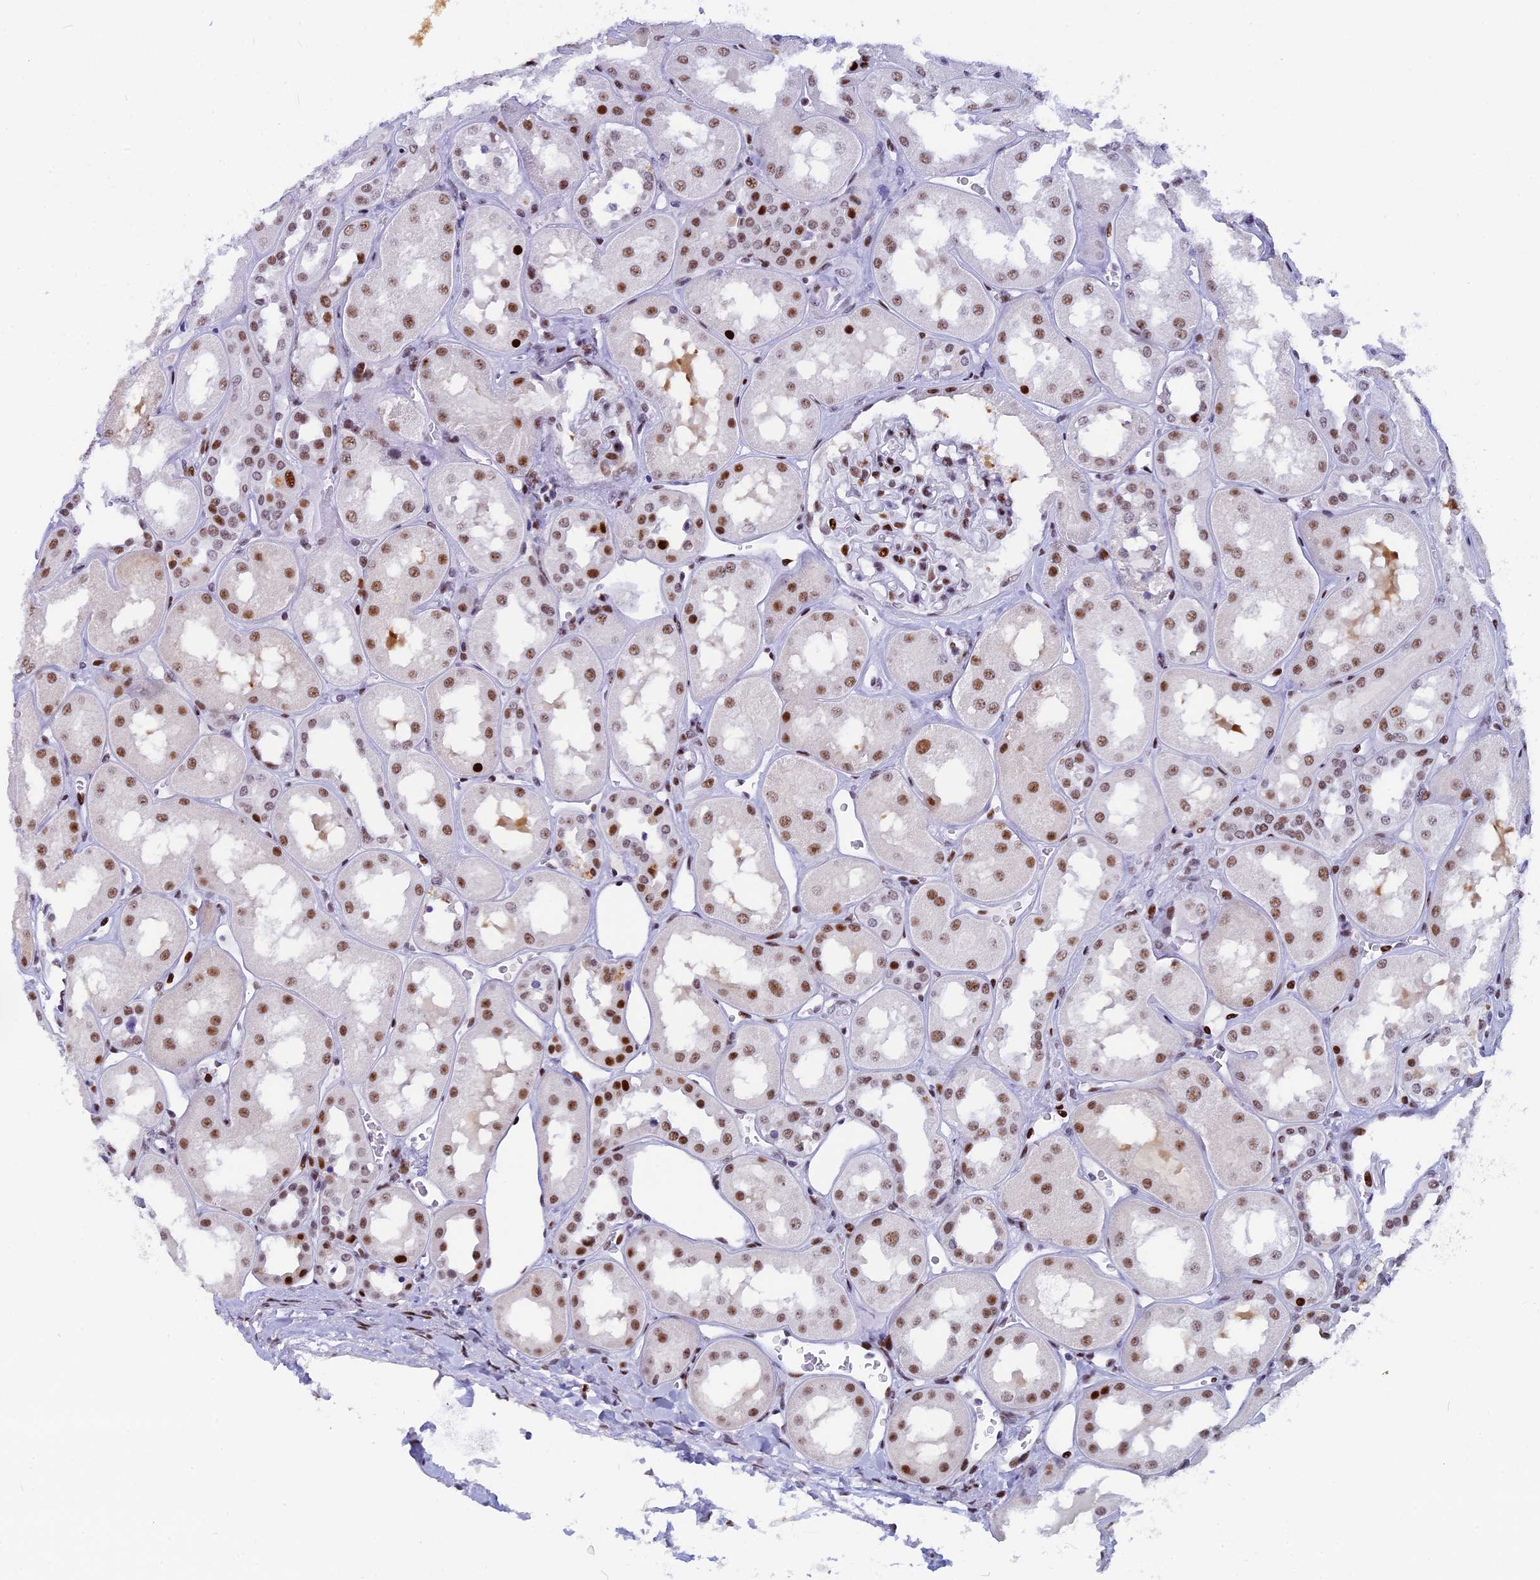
{"staining": {"intensity": "strong", "quantity": "<25%", "location": "nuclear"}, "tissue": "kidney", "cell_type": "Cells in glomeruli", "image_type": "normal", "snomed": [{"axis": "morphology", "description": "Normal tissue, NOS"}, {"axis": "topography", "description": "Kidney"}], "caption": "Immunohistochemical staining of unremarkable human kidney displays <25% levels of strong nuclear protein positivity in about <25% of cells in glomeruli.", "gene": "NSA2", "patient": {"sex": "male", "age": 70}}